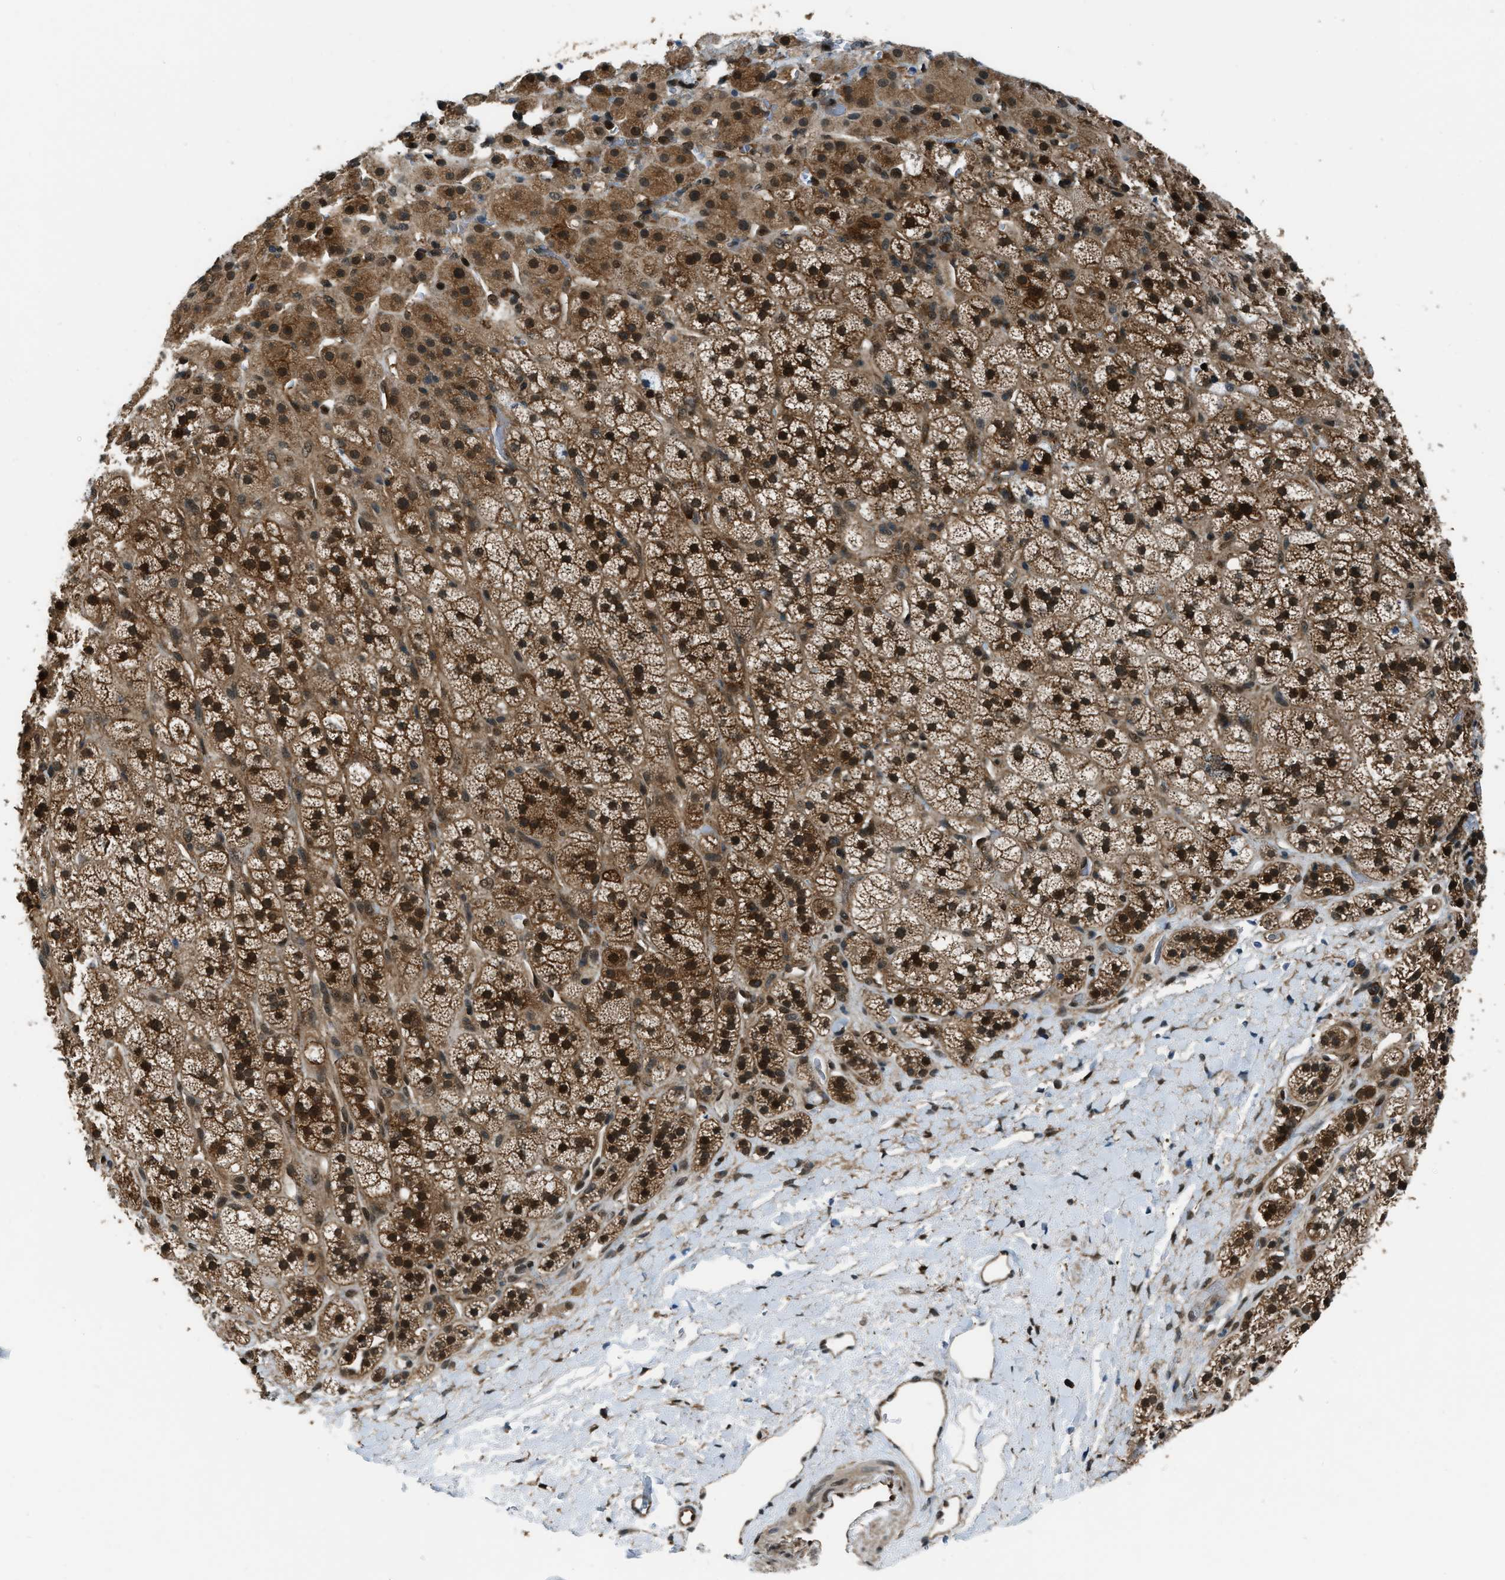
{"staining": {"intensity": "strong", "quantity": ">75%", "location": "cytoplasmic/membranous,nuclear"}, "tissue": "adrenal gland", "cell_type": "Glandular cells", "image_type": "normal", "snomed": [{"axis": "morphology", "description": "Normal tissue, NOS"}, {"axis": "topography", "description": "Adrenal gland"}], "caption": "This is a micrograph of immunohistochemistry staining of normal adrenal gland, which shows strong positivity in the cytoplasmic/membranous,nuclear of glandular cells.", "gene": "NUDCD3", "patient": {"sex": "male", "age": 56}}